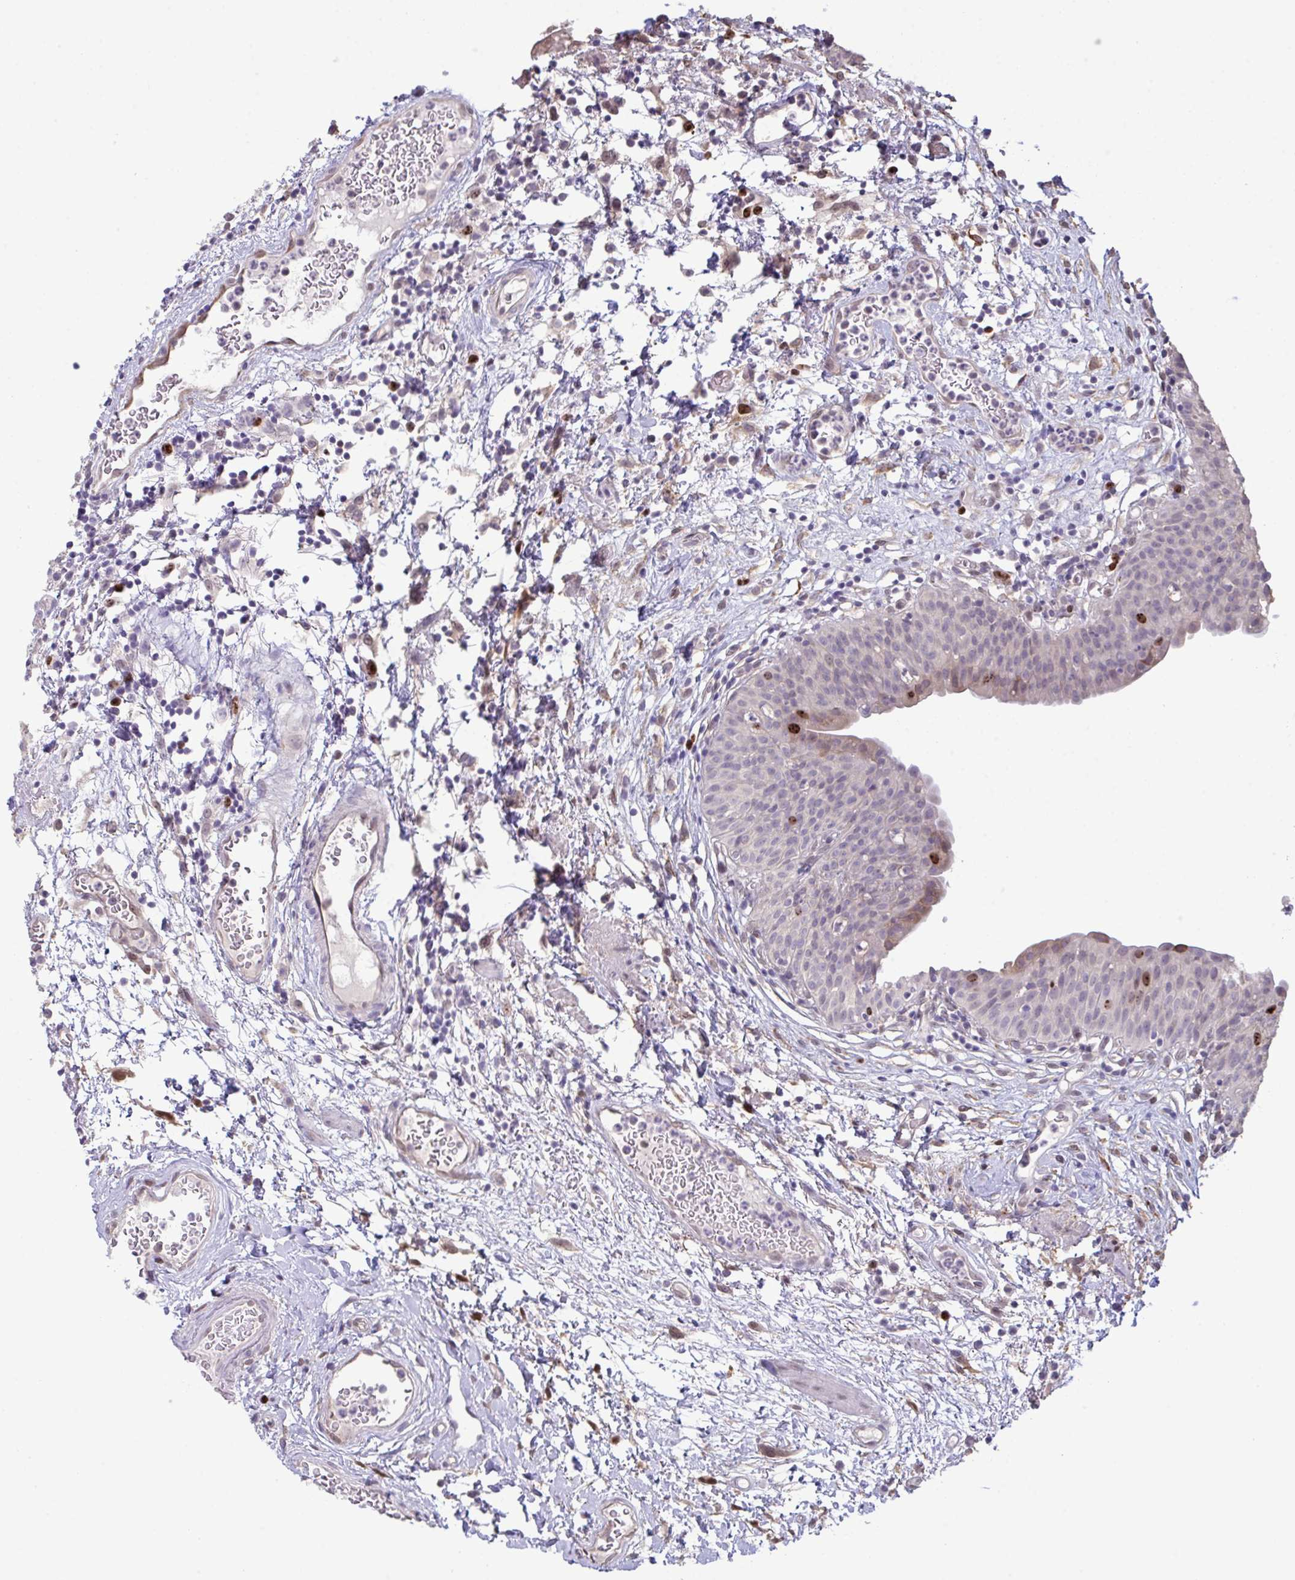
{"staining": {"intensity": "moderate", "quantity": "<25%", "location": "cytoplasmic/membranous,nuclear"}, "tissue": "urinary bladder", "cell_type": "Urothelial cells", "image_type": "normal", "snomed": [{"axis": "morphology", "description": "Normal tissue, NOS"}, {"axis": "morphology", "description": "Inflammation, NOS"}, {"axis": "topography", "description": "Urinary bladder"}], "caption": "Protein staining exhibits moderate cytoplasmic/membranous,nuclear positivity in approximately <25% of urothelial cells in normal urinary bladder. The protein is shown in brown color, while the nuclei are stained blue.", "gene": "SETD7", "patient": {"sex": "male", "age": 57}}